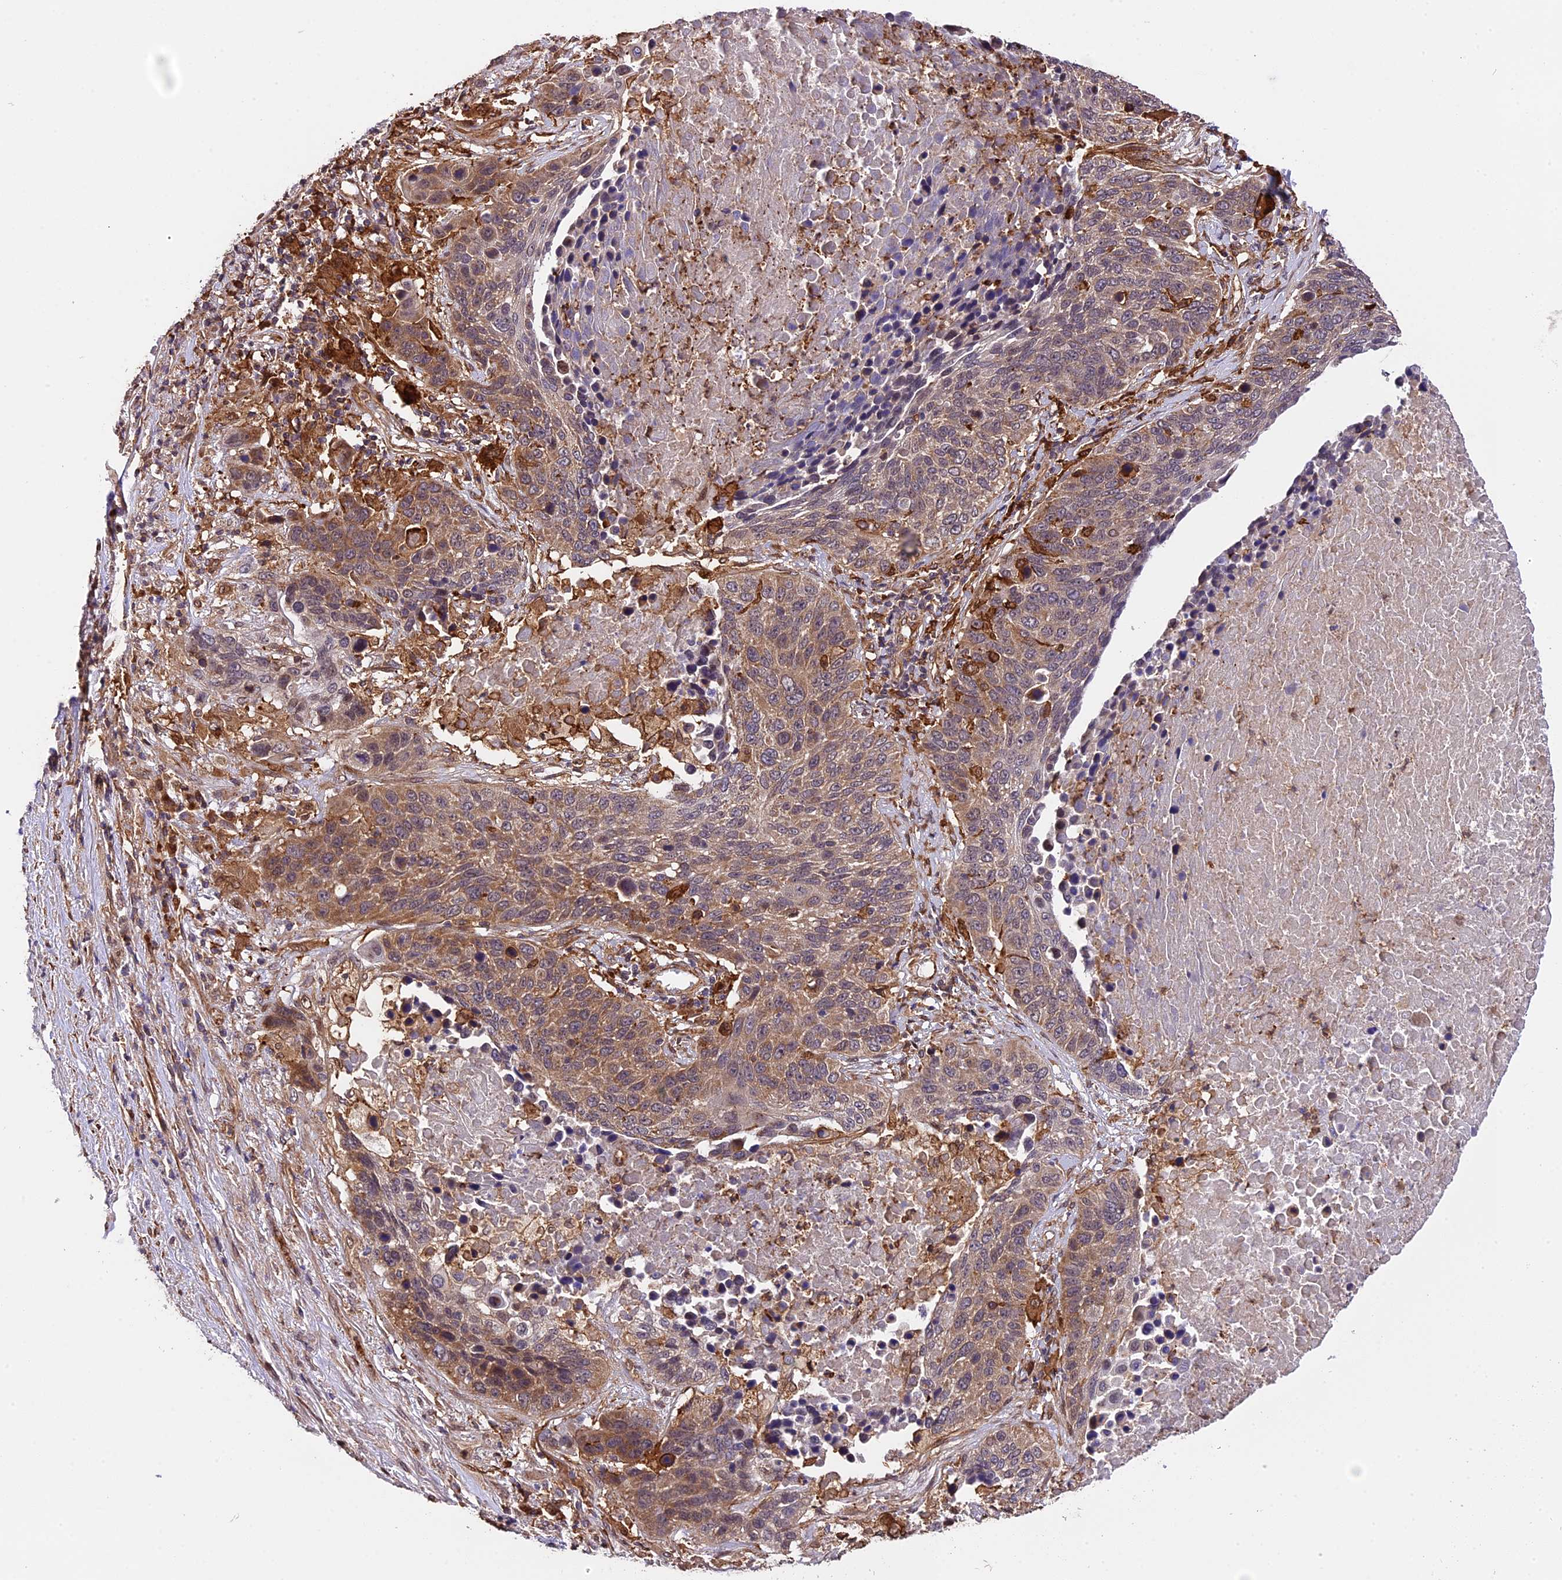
{"staining": {"intensity": "weak", "quantity": "25%-75%", "location": "cytoplasmic/membranous"}, "tissue": "lung cancer", "cell_type": "Tumor cells", "image_type": "cancer", "snomed": [{"axis": "morphology", "description": "Normal tissue, NOS"}, {"axis": "morphology", "description": "Squamous cell carcinoma, NOS"}, {"axis": "topography", "description": "Lymph node"}, {"axis": "topography", "description": "Lung"}], "caption": "Squamous cell carcinoma (lung) stained with immunohistochemistry (IHC) demonstrates weak cytoplasmic/membranous expression in approximately 25%-75% of tumor cells.", "gene": "HERPUD1", "patient": {"sex": "male", "age": 66}}